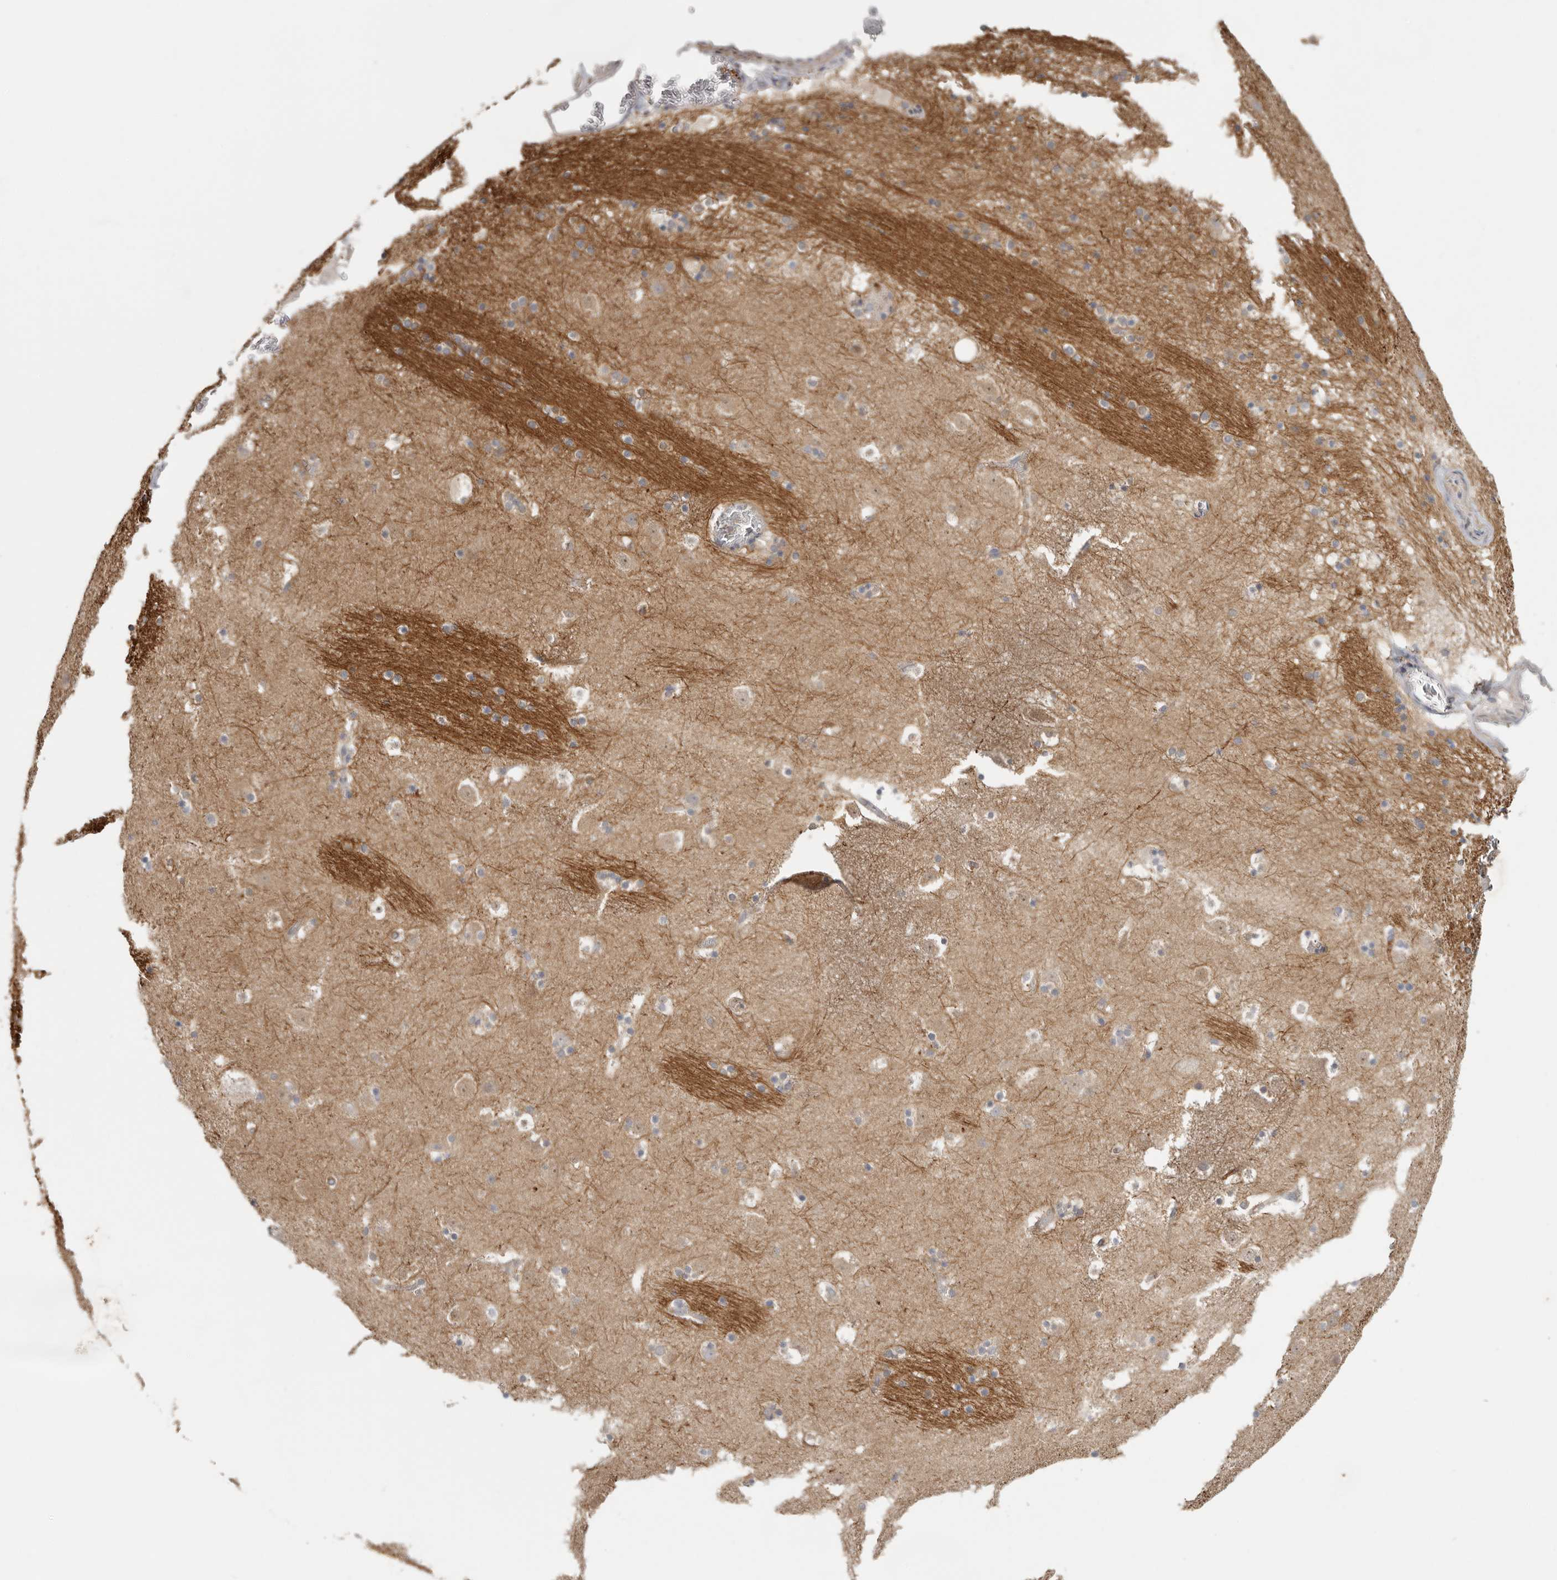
{"staining": {"intensity": "weak", "quantity": "<25%", "location": "cytoplasmic/membranous"}, "tissue": "caudate", "cell_type": "Glial cells", "image_type": "normal", "snomed": [{"axis": "morphology", "description": "Normal tissue, NOS"}, {"axis": "topography", "description": "Lateral ventricle wall"}], "caption": "Histopathology image shows no protein expression in glial cells of benign caudate. The staining was performed using DAB to visualize the protein expression in brown, while the nuclei were stained in blue with hematoxylin (Magnification: 20x).", "gene": "MSRB2", "patient": {"sex": "male", "age": 45}}